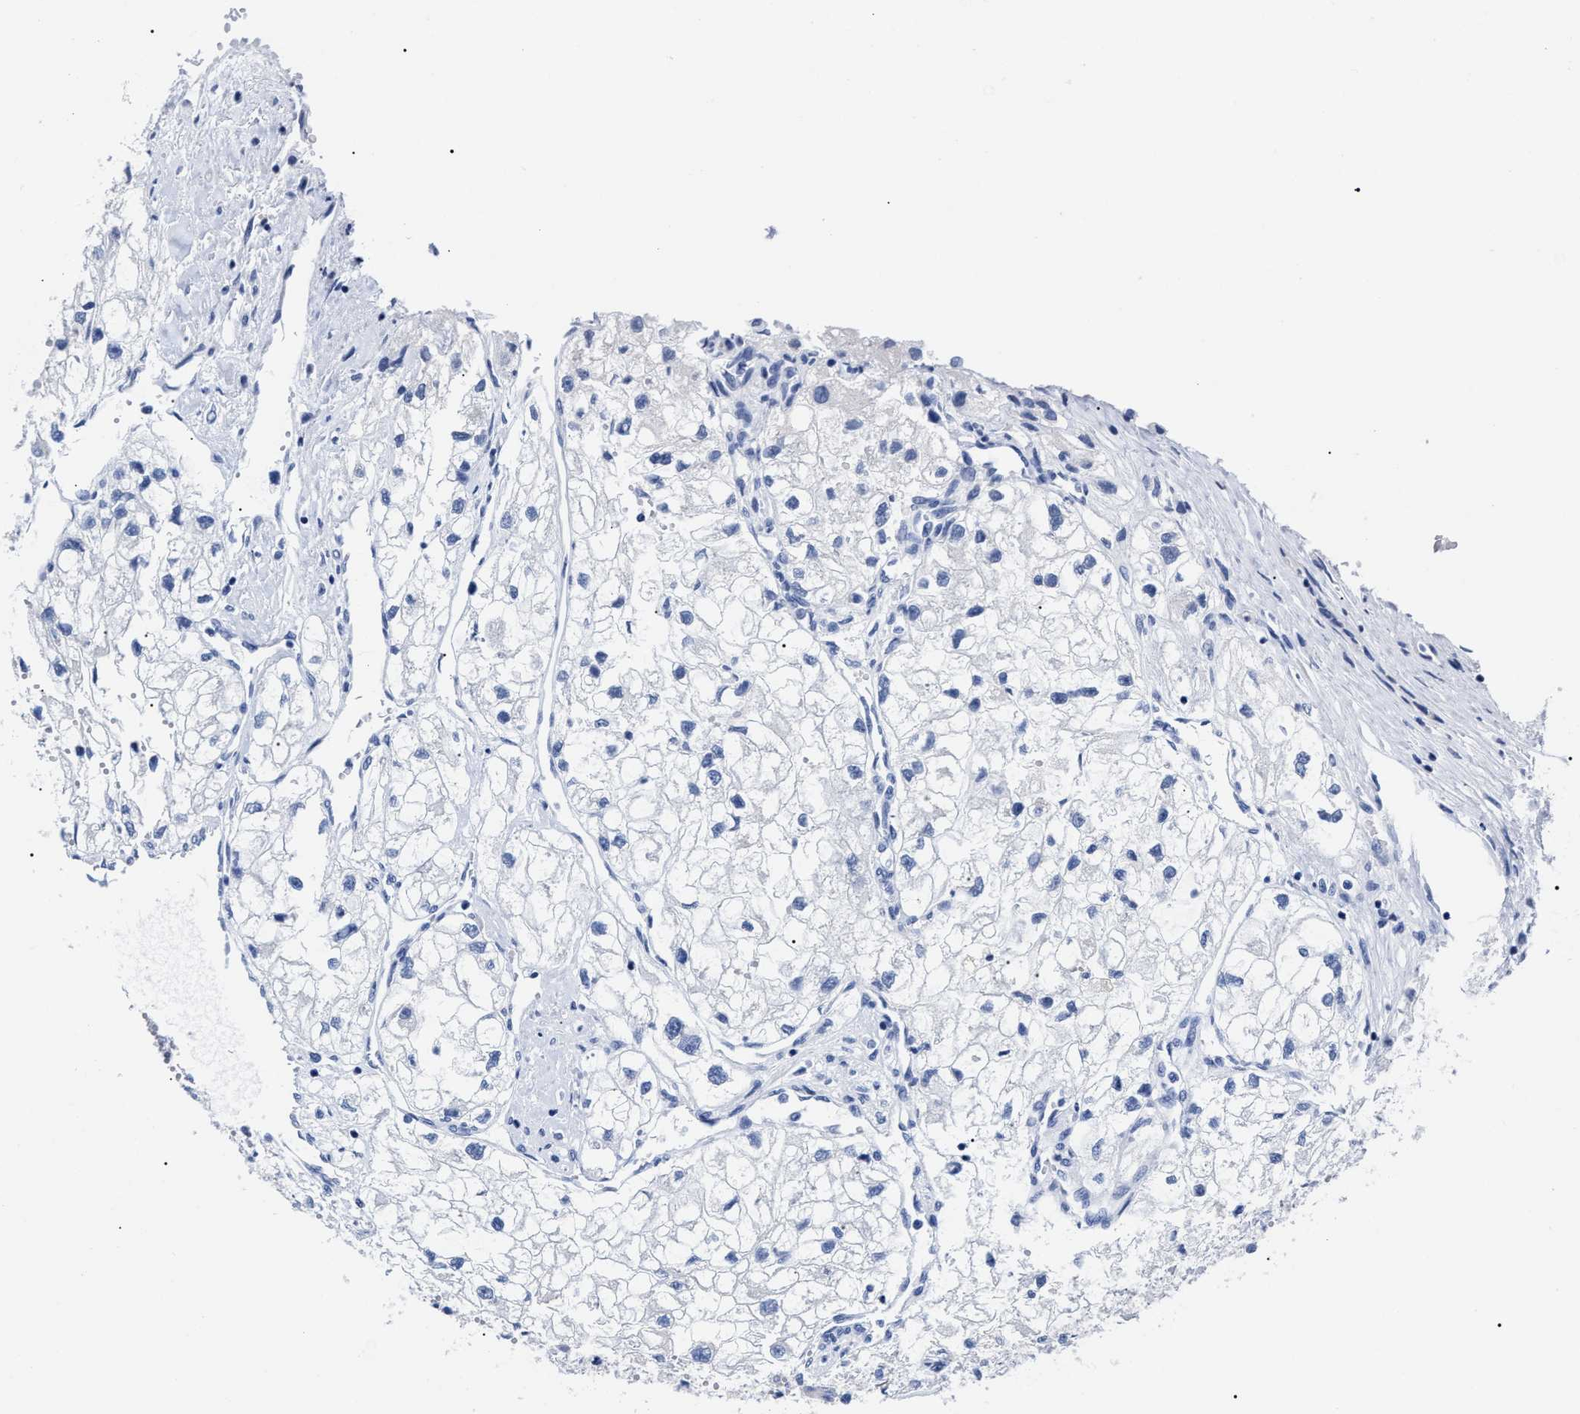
{"staining": {"intensity": "negative", "quantity": "none", "location": "none"}, "tissue": "renal cancer", "cell_type": "Tumor cells", "image_type": "cancer", "snomed": [{"axis": "morphology", "description": "Adenocarcinoma, NOS"}, {"axis": "topography", "description": "Kidney"}], "caption": "This histopathology image is of renal cancer (adenocarcinoma) stained with IHC to label a protein in brown with the nuclei are counter-stained blue. There is no staining in tumor cells.", "gene": "ALPG", "patient": {"sex": "female", "age": 70}}